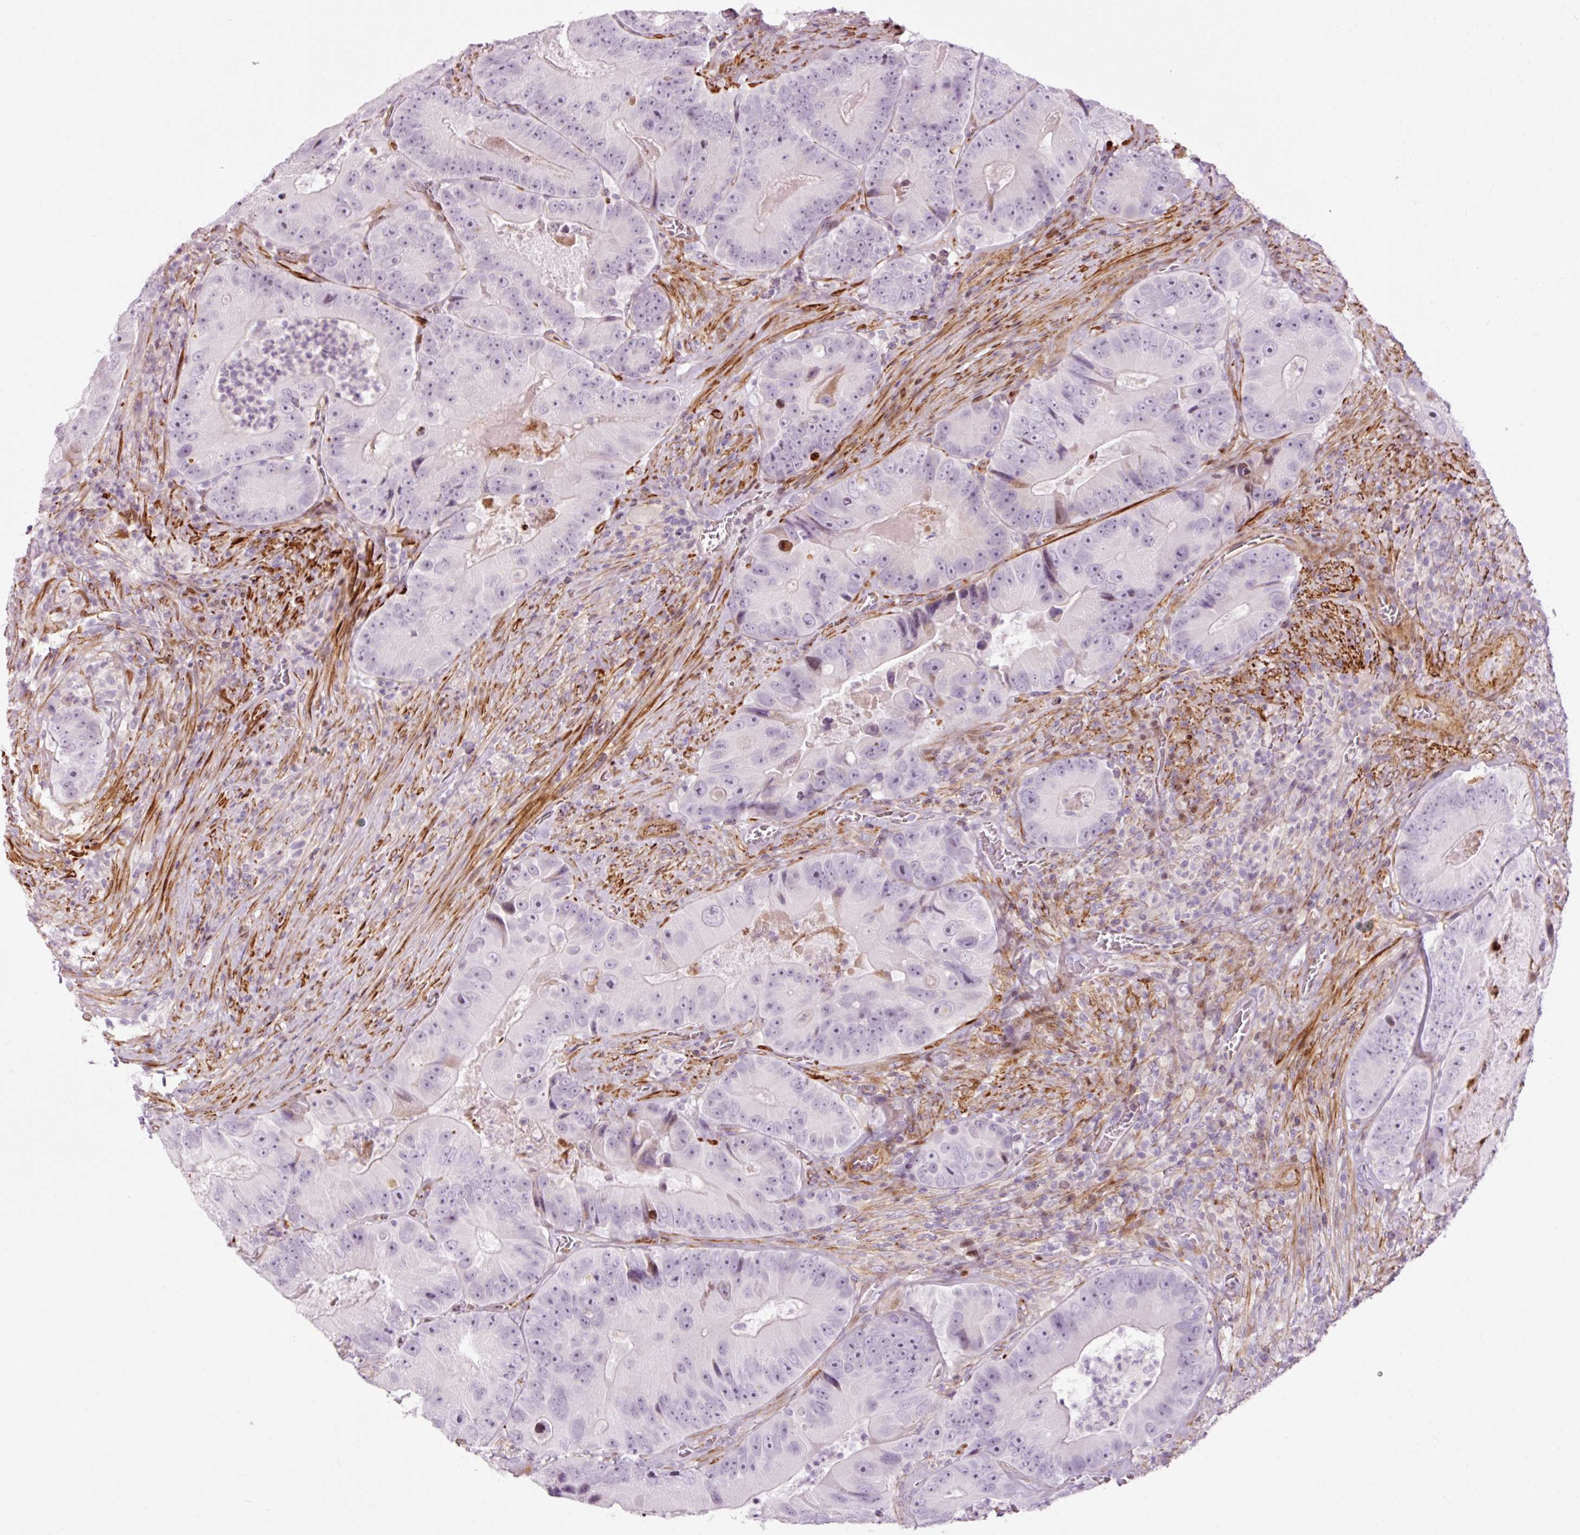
{"staining": {"intensity": "negative", "quantity": "none", "location": "none"}, "tissue": "colorectal cancer", "cell_type": "Tumor cells", "image_type": "cancer", "snomed": [{"axis": "morphology", "description": "Adenocarcinoma, NOS"}, {"axis": "topography", "description": "Colon"}], "caption": "The immunohistochemistry (IHC) photomicrograph has no significant expression in tumor cells of colorectal adenocarcinoma tissue. (Immunohistochemistry (ihc), brightfield microscopy, high magnification).", "gene": "ANKRD20A1", "patient": {"sex": "female", "age": 86}}